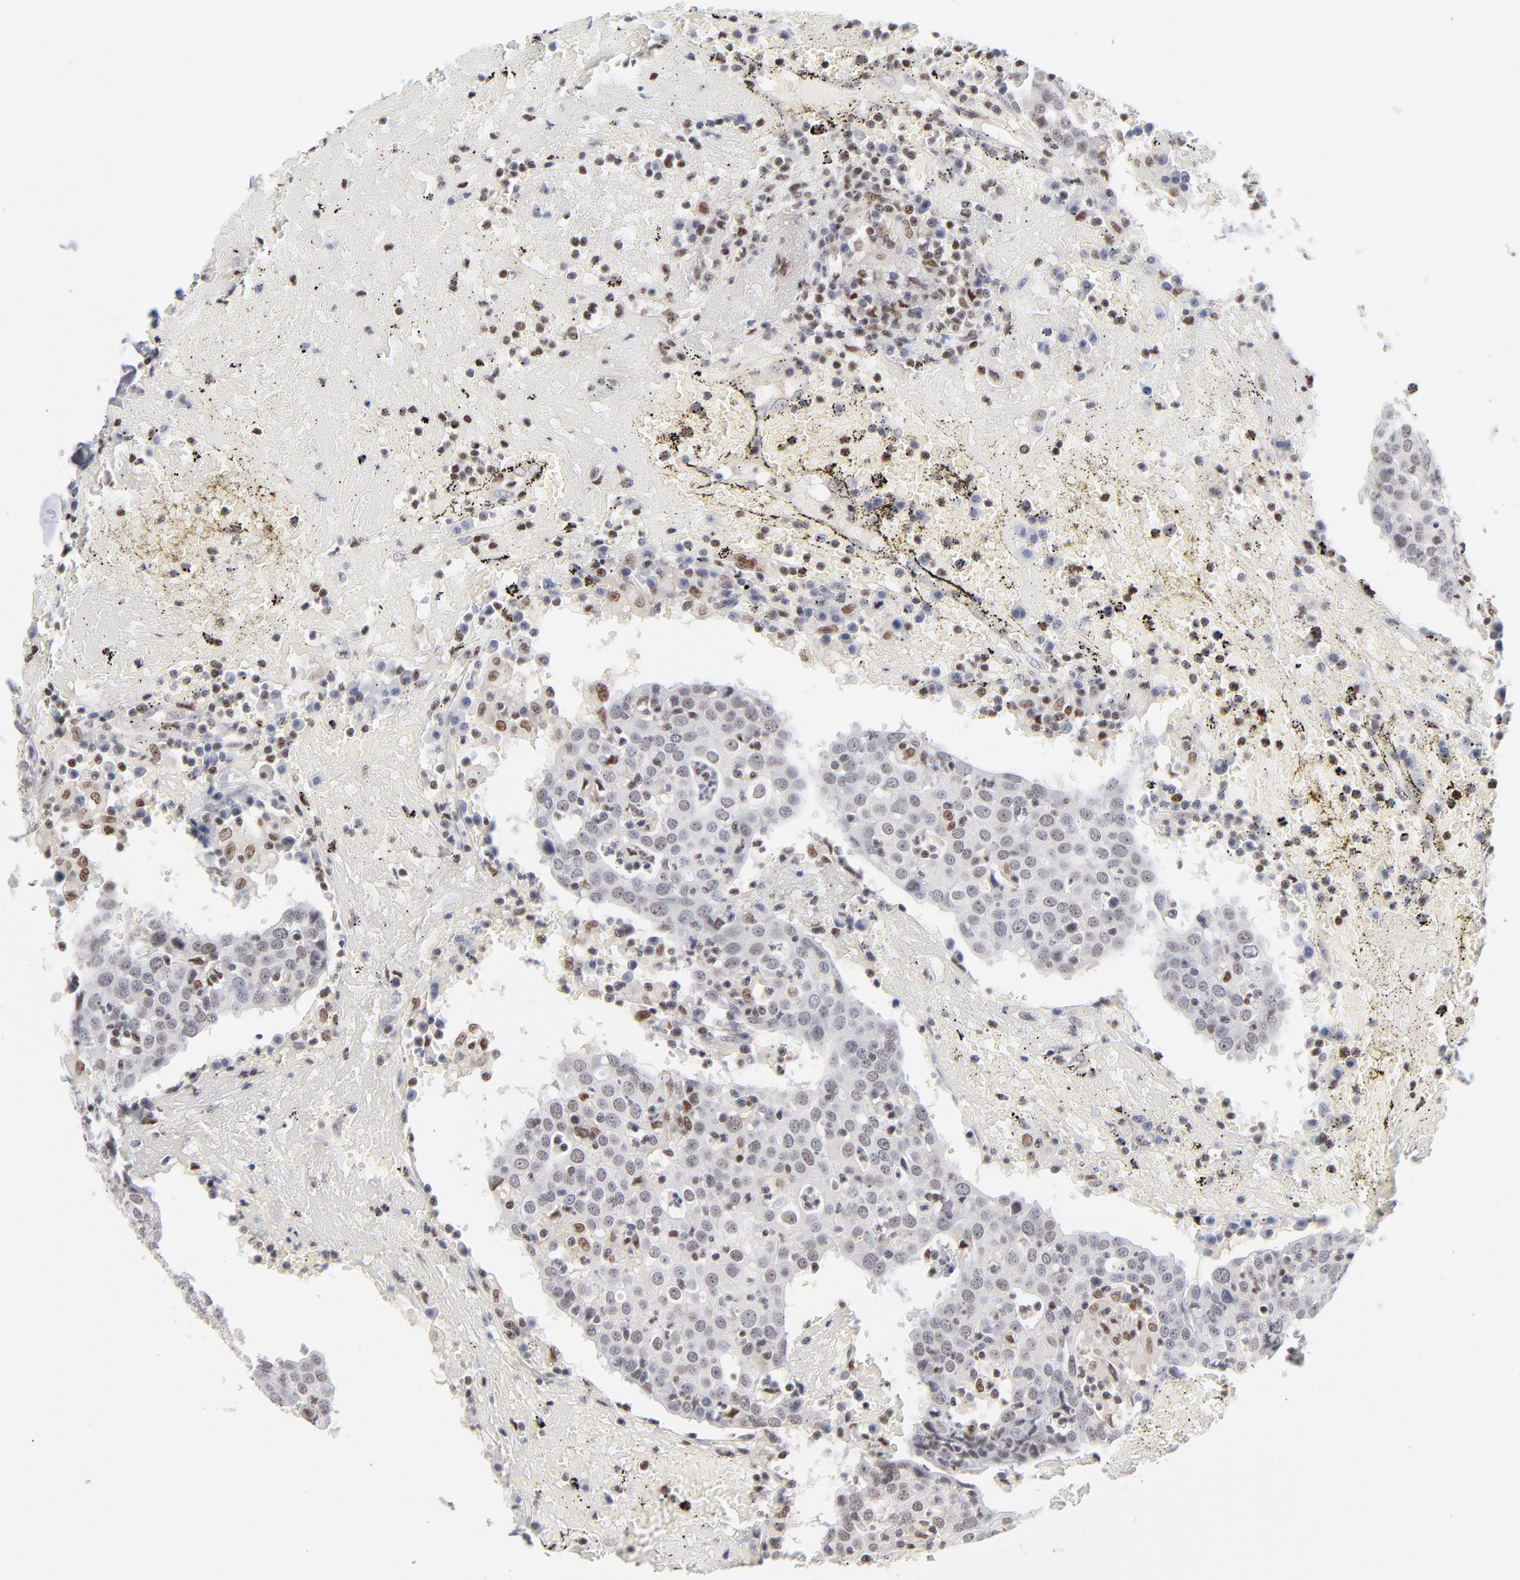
{"staining": {"intensity": "moderate", "quantity": "25%-75%", "location": "nuclear"}, "tissue": "head and neck cancer", "cell_type": "Tumor cells", "image_type": "cancer", "snomed": [{"axis": "morphology", "description": "Adenocarcinoma, NOS"}, {"axis": "topography", "description": "Salivary gland"}, {"axis": "topography", "description": "Head-Neck"}], "caption": "IHC staining of head and neck cancer (adenocarcinoma), which exhibits medium levels of moderate nuclear expression in about 25%-75% of tumor cells indicating moderate nuclear protein staining. The staining was performed using DAB (brown) for protein detection and nuclei were counterstained in hematoxylin (blue).", "gene": "MAX", "patient": {"sex": "female", "age": 65}}